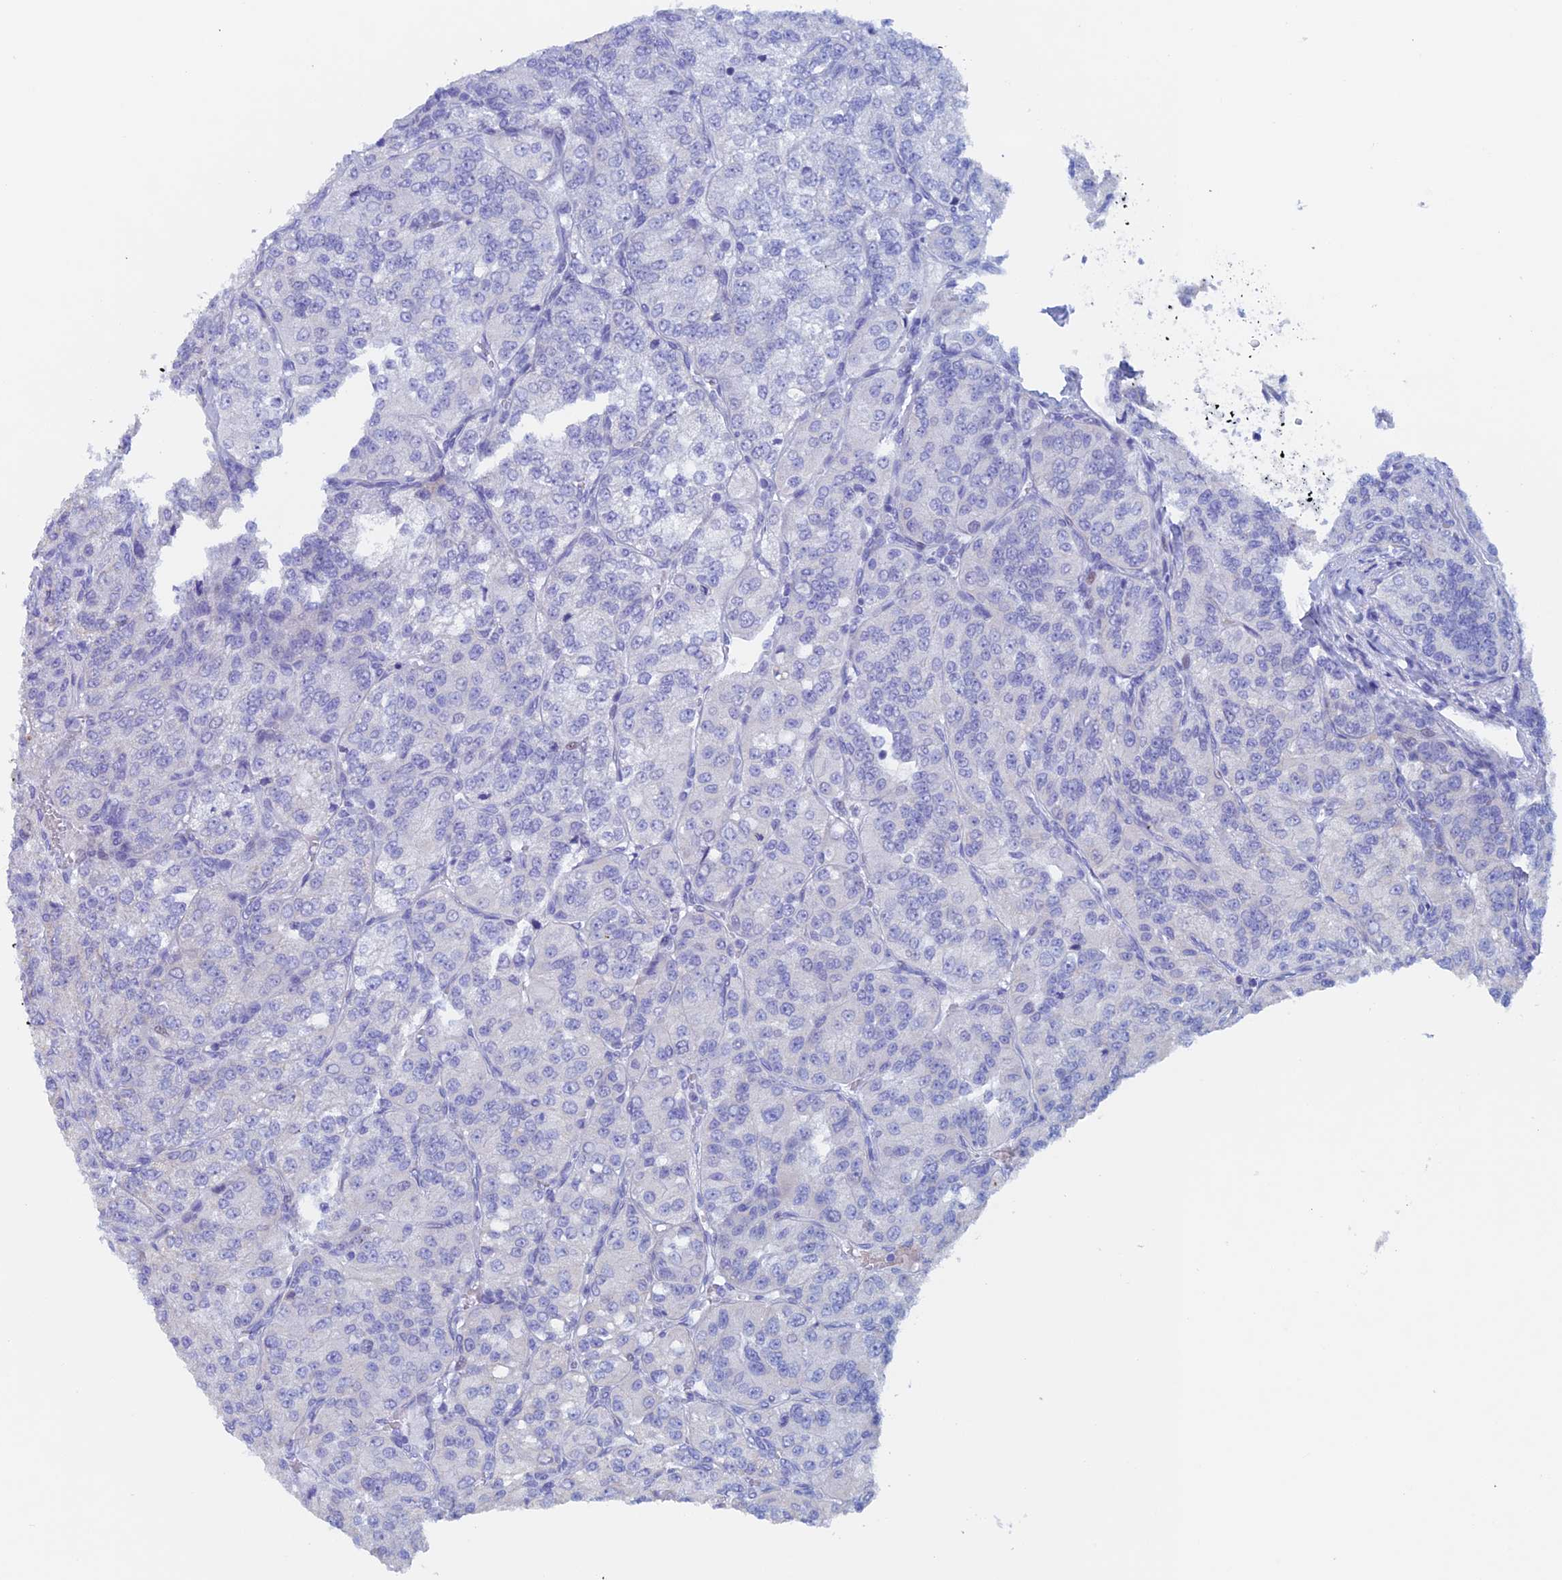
{"staining": {"intensity": "negative", "quantity": "none", "location": "none"}, "tissue": "renal cancer", "cell_type": "Tumor cells", "image_type": "cancer", "snomed": [{"axis": "morphology", "description": "Adenocarcinoma, NOS"}, {"axis": "topography", "description": "Kidney"}], "caption": "This is a image of immunohistochemistry (IHC) staining of adenocarcinoma (renal), which shows no positivity in tumor cells.", "gene": "PSMC3IP", "patient": {"sex": "female", "age": 63}}